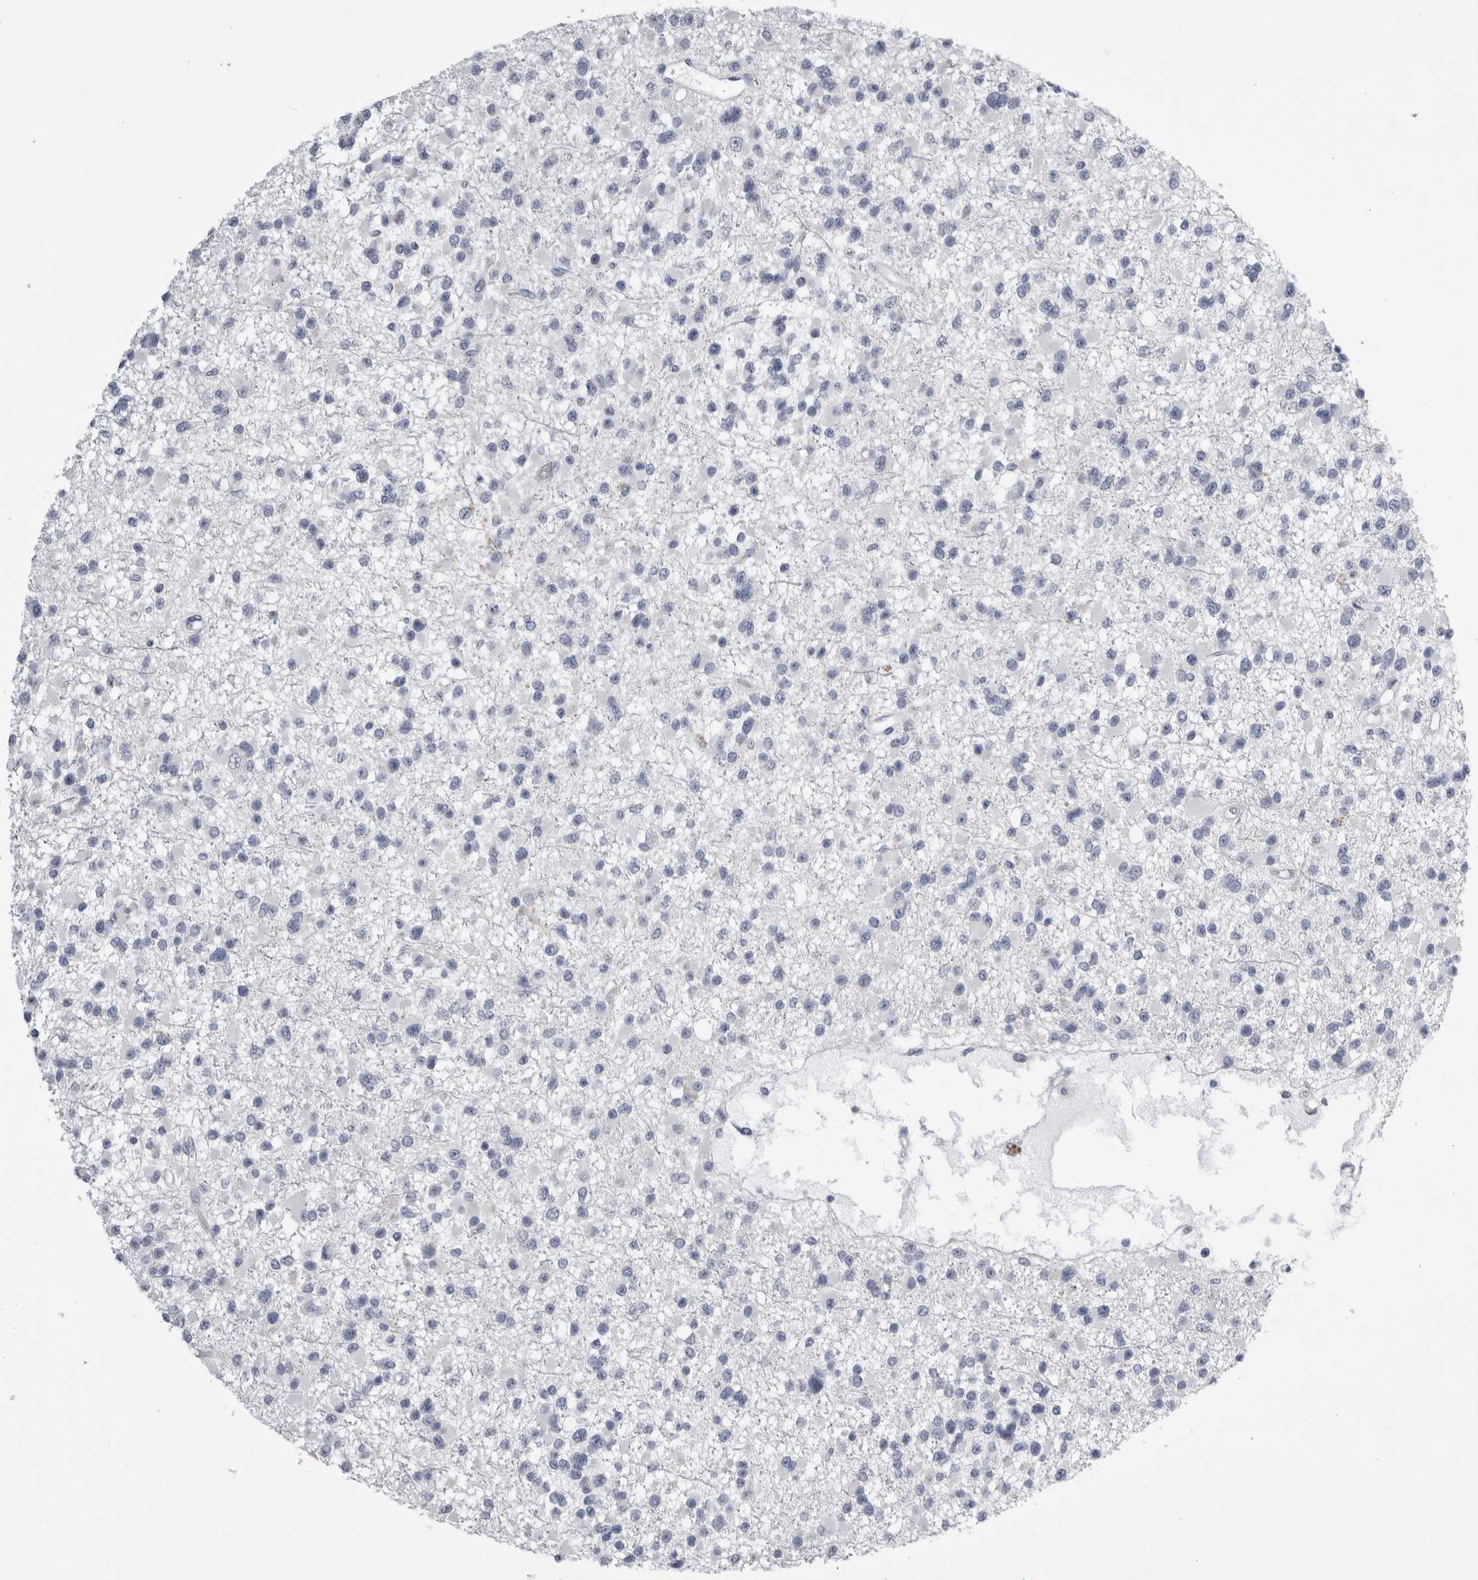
{"staining": {"intensity": "negative", "quantity": "none", "location": "none"}, "tissue": "glioma", "cell_type": "Tumor cells", "image_type": "cancer", "snomed": [{"axis": "morphology", "description": "Glioma, malignant, Low grade"}, {"axis": "topography", "description": "Brain"}], "caption": "Image shows no protein staining in tumor cells of malignant low-grade glioma tissue.", "gene": "ALDH8A1", "patient": {"sex": "female", "age": 22}}